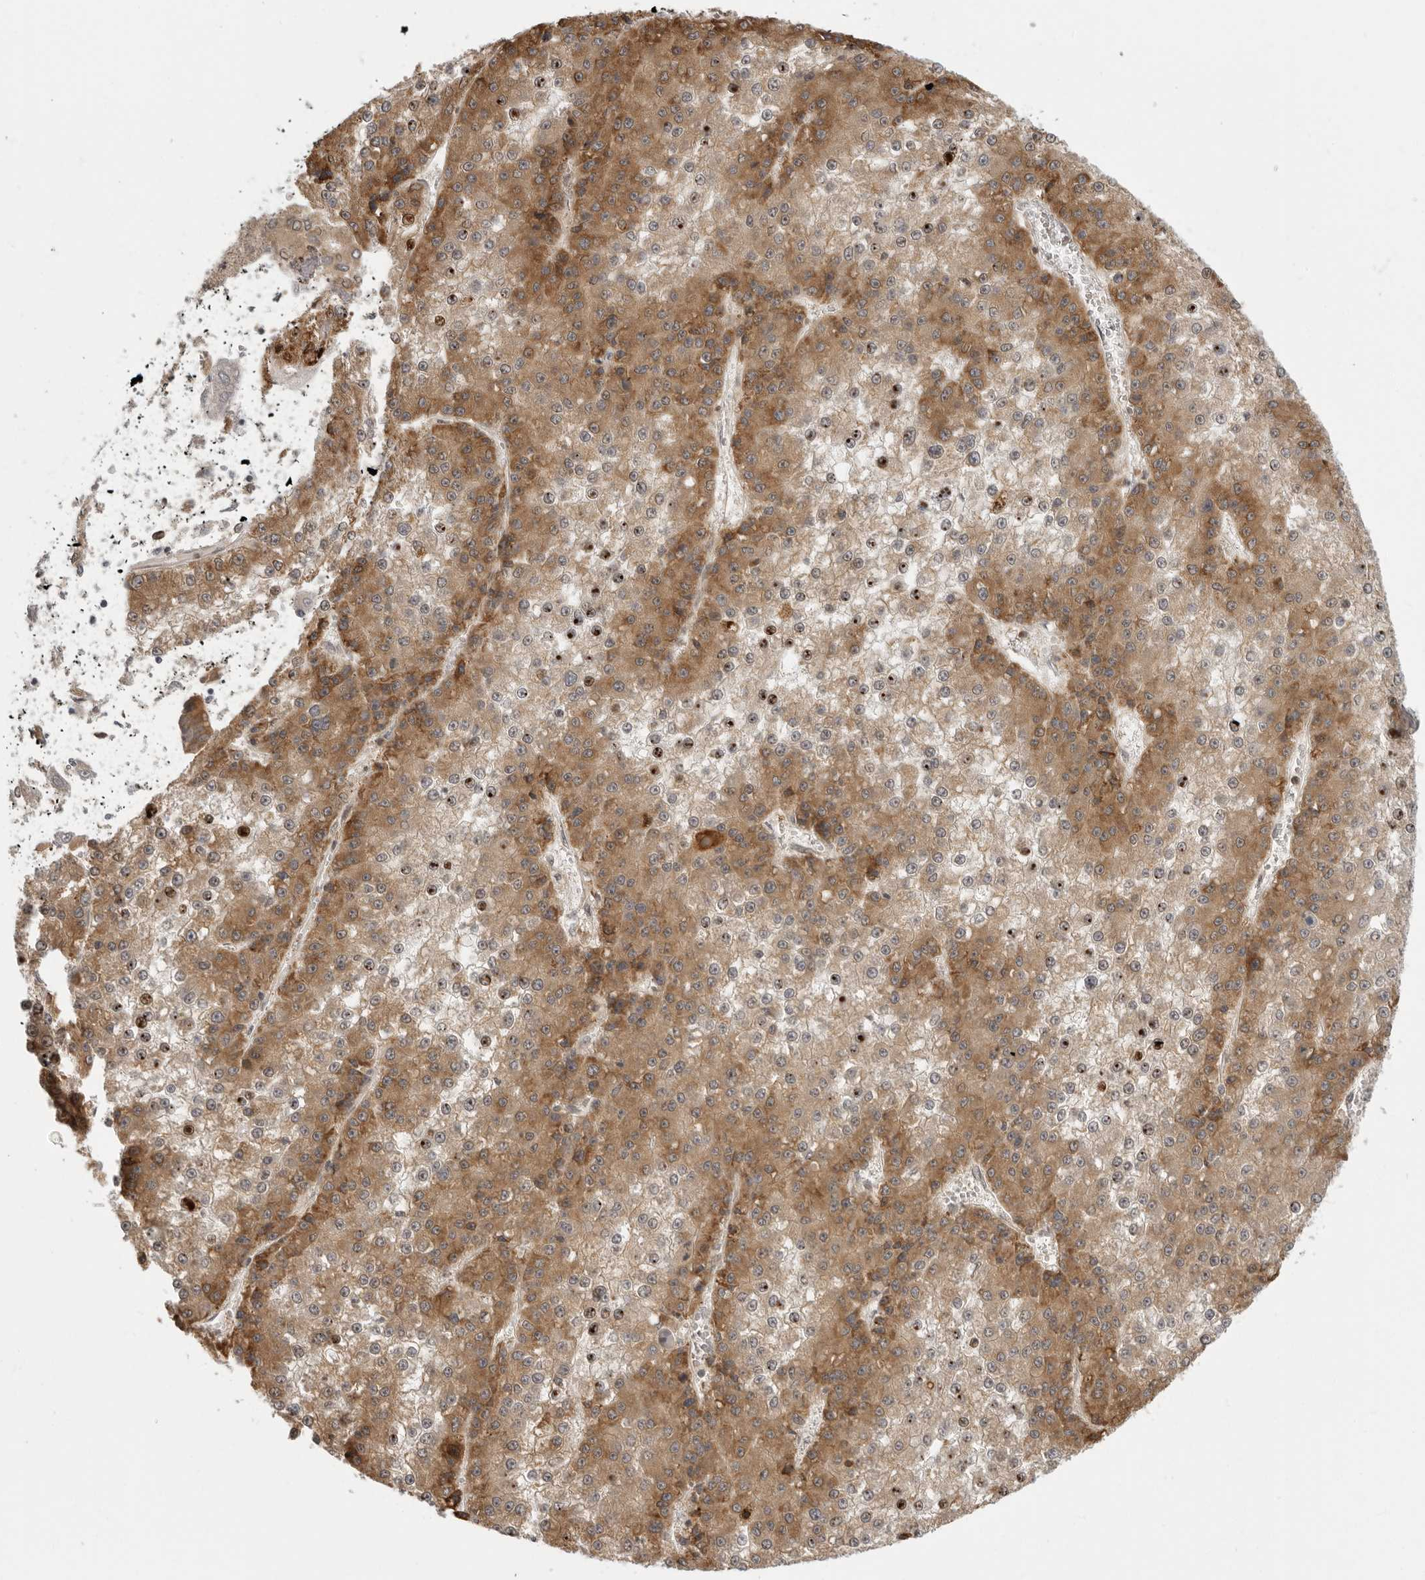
{"staining": {"intensity": "strong", "quantity": ">75%", "location": "cytoplasmic/membranous,nuclear"}, "tissue": "liver cancer", "cell_type": "Tumor cells", "image_type": "cancer", "snomed": [{"axis": "morphology", "description": "Carcinoma, Hepatocellular, NOS"}, {"axis": "topography", "description": "Liver"}], "caption": "An IHC micrograph of tumor tissue is shown. Protein staining in brown highlights strong cytoplasmic/membranous and nuclear positivity in liver hepatocellular carcinoma within tumor cells.", "gene": "PRRC2A", "patient": {"sex": "female", "age": 73}}